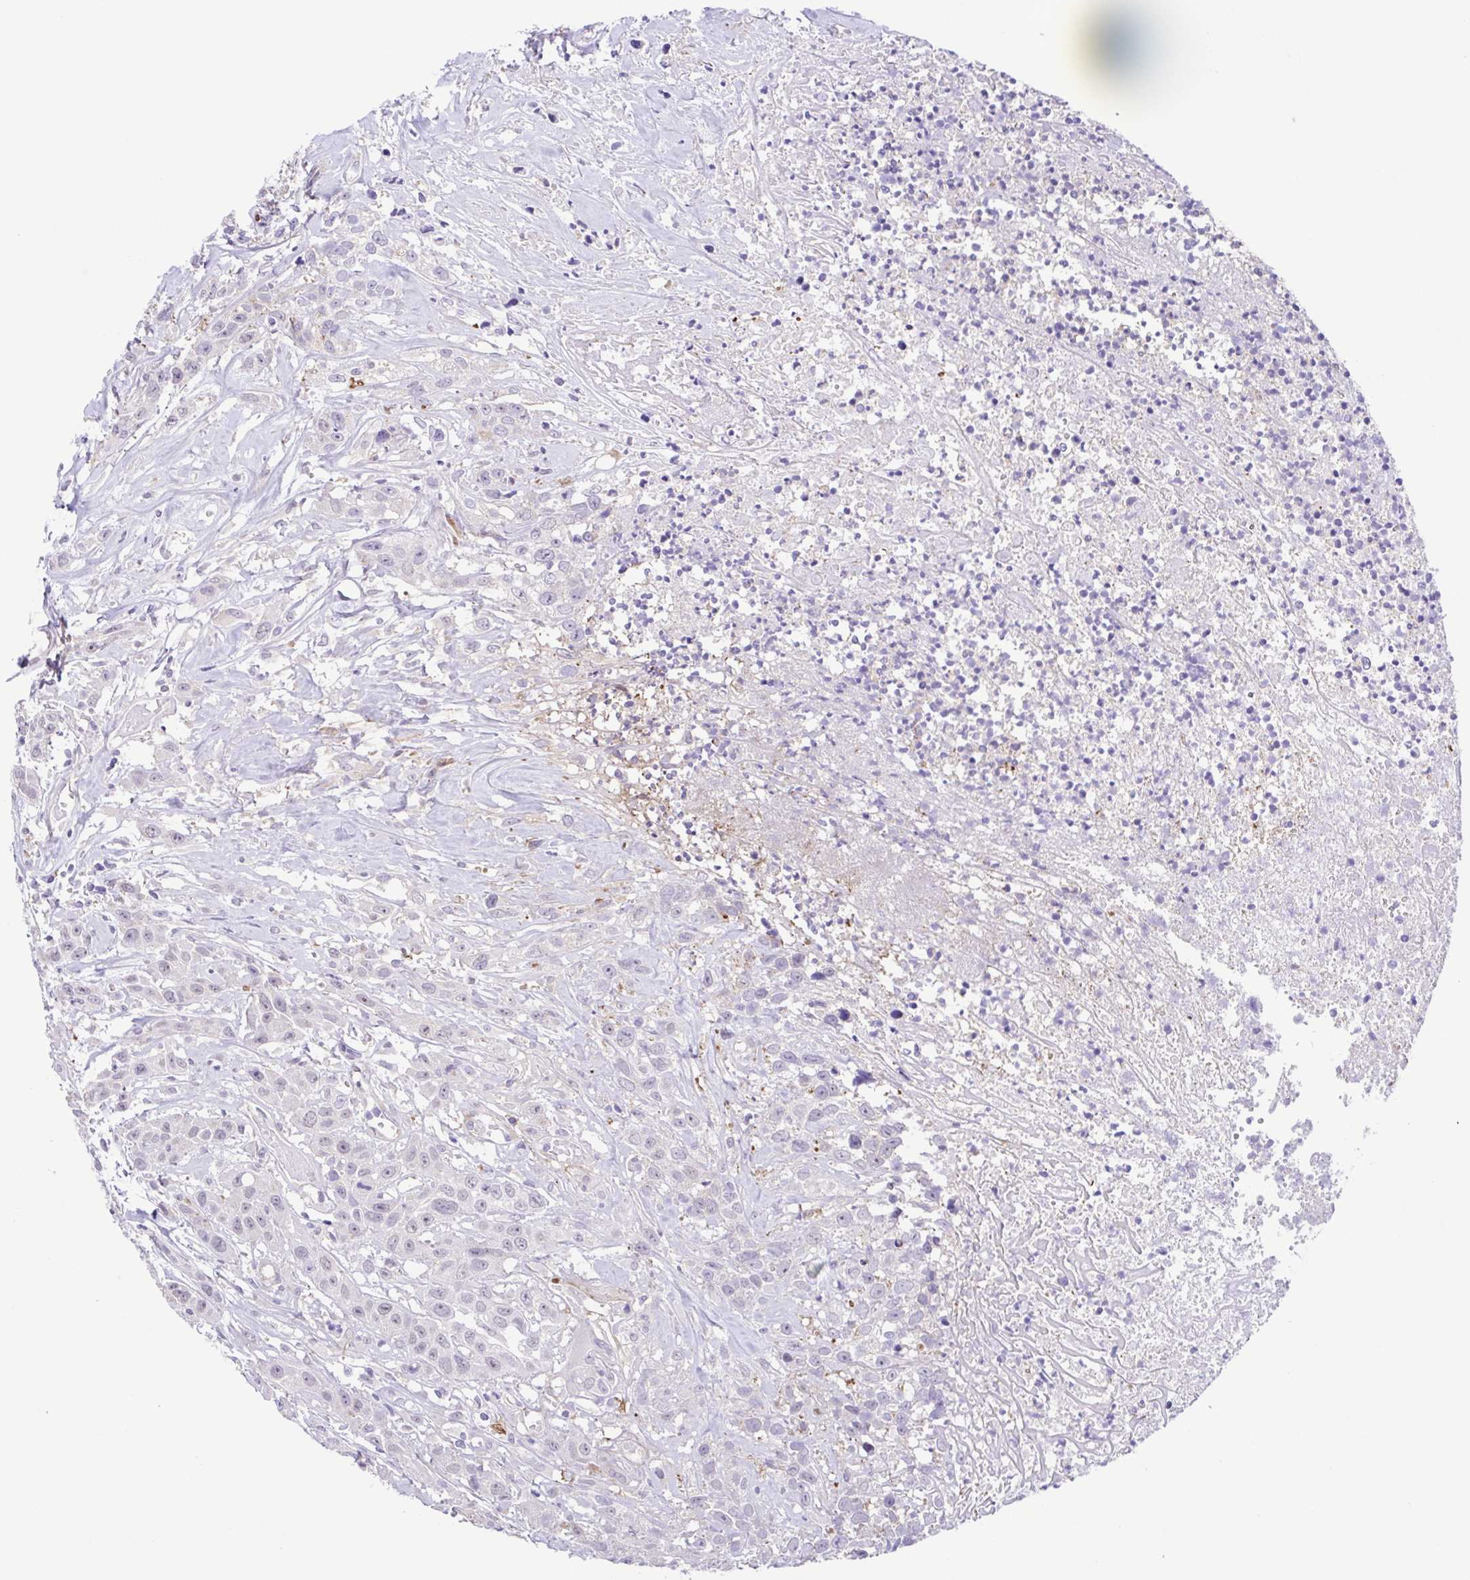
{"staining": {"intensity": "negative", "quantity": "none", "location": "none"}, "tissue": "head and neck cancer", "cell_type": "Tumor cells", "image_type": "cancer", "snomed": [{"axis": "morphology", "description": "Squamous cell carcinoma, NOS"}, {"axis": "topography", "description": "Head-Neck"}], "caption": "Head and neck cancer stained for a protein using IHC shows no positivity tumor cells.", "gene": "DCLK2", "patient": {"sex": "male", "age": 57}}